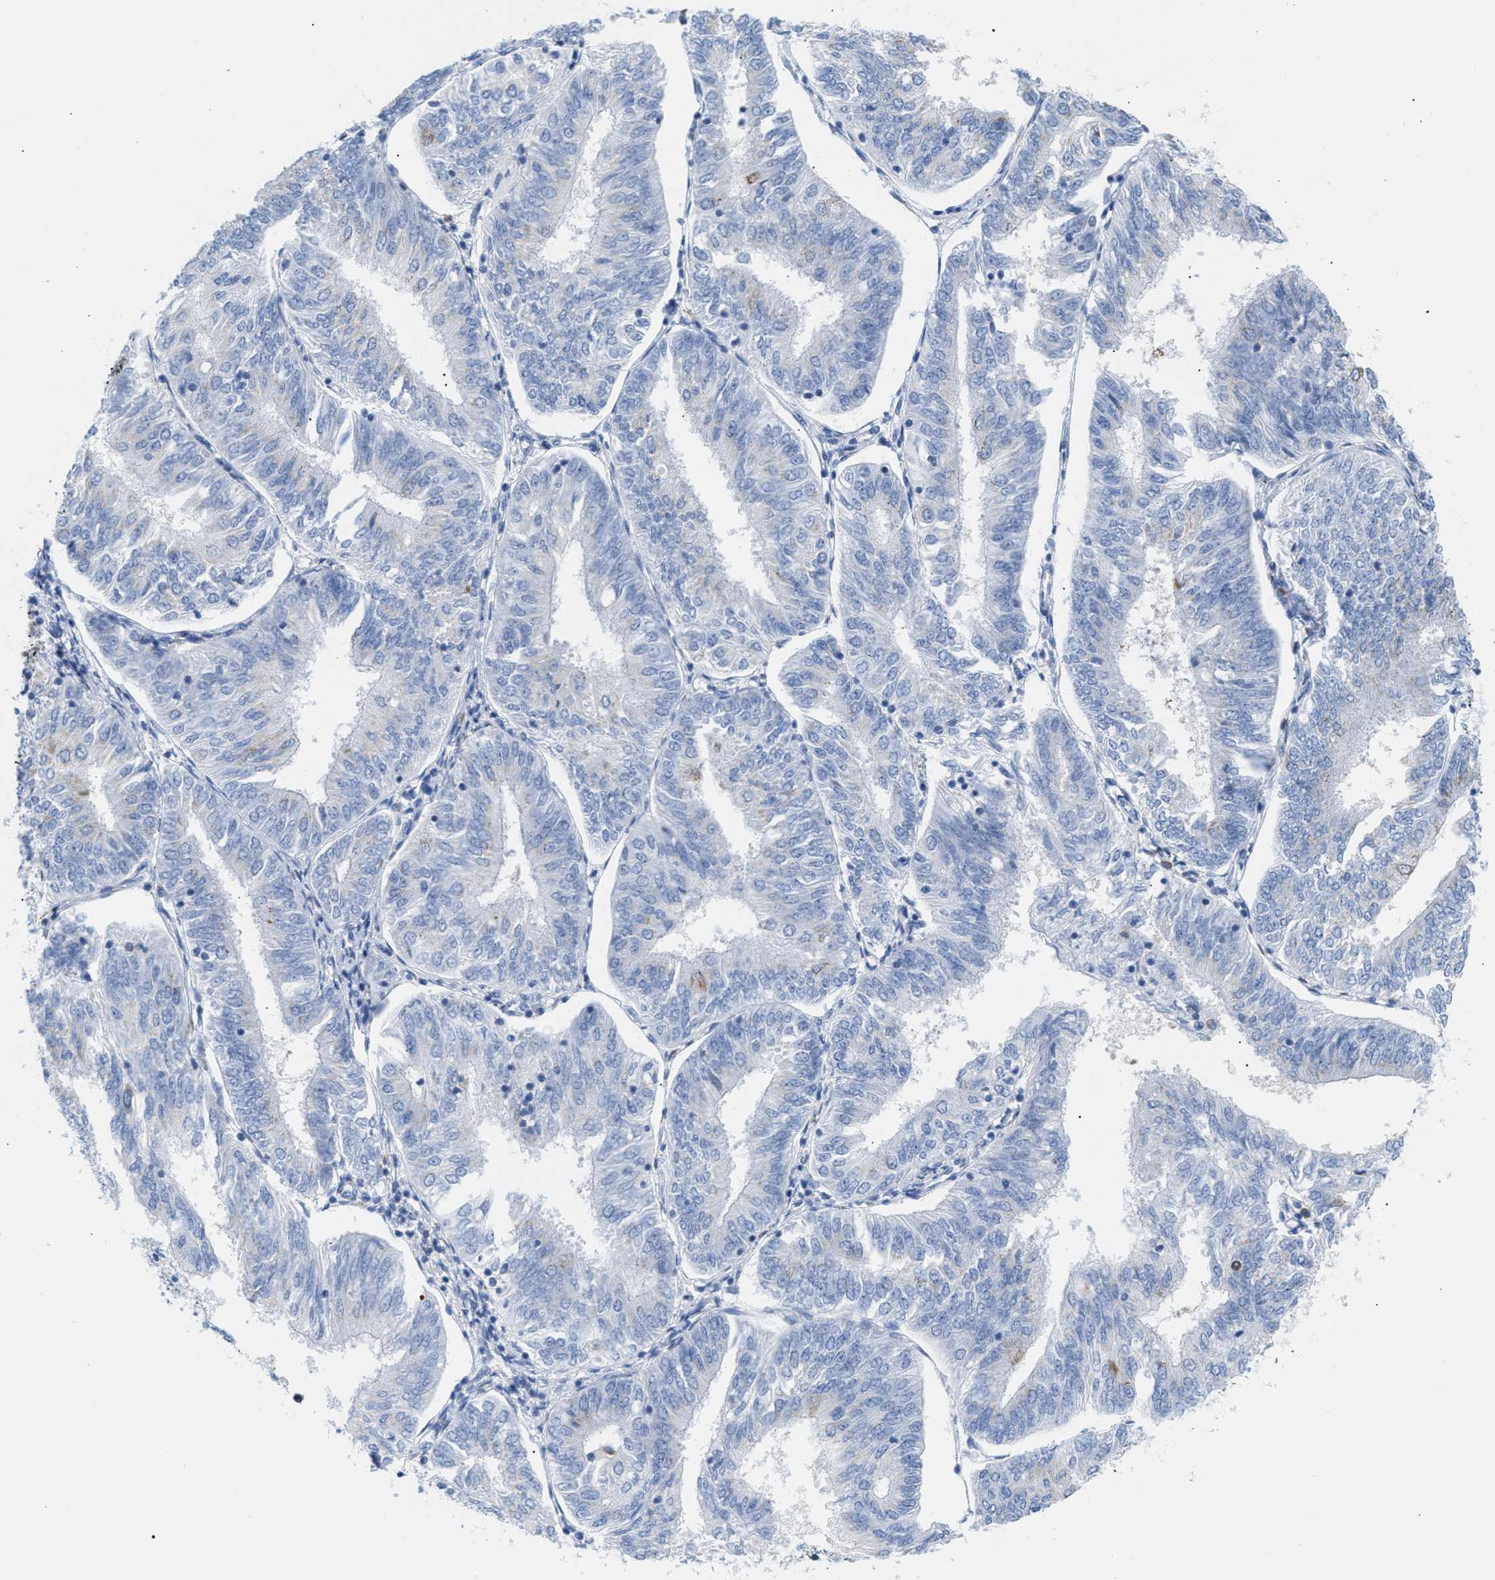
{"staining": {"intensity": "negative", "quantity": "none", "location": "none"}, "tissue": "endometrial cancer", "cell_type": "Tumor cells", "image_type": "cancer", "snomed": [{"axis": "morphology", "description": "Adenocarcinoma, NOS"}, {"axis": "topography", "description": "Endometrium"}], "caption": "This histopathology image is of endometrial cancer stained with immunohistochemistry (IHC) to label a protein in brown with the nuclei are counter-stained blue. There is no expression in tumor cells. Brightfield microscopy of IHC stained with DAB (brown) and hematoxylin (blue), captured at high magnification.", "gene": "TACC3", "patient": {"sex": "female", "age": 58}}